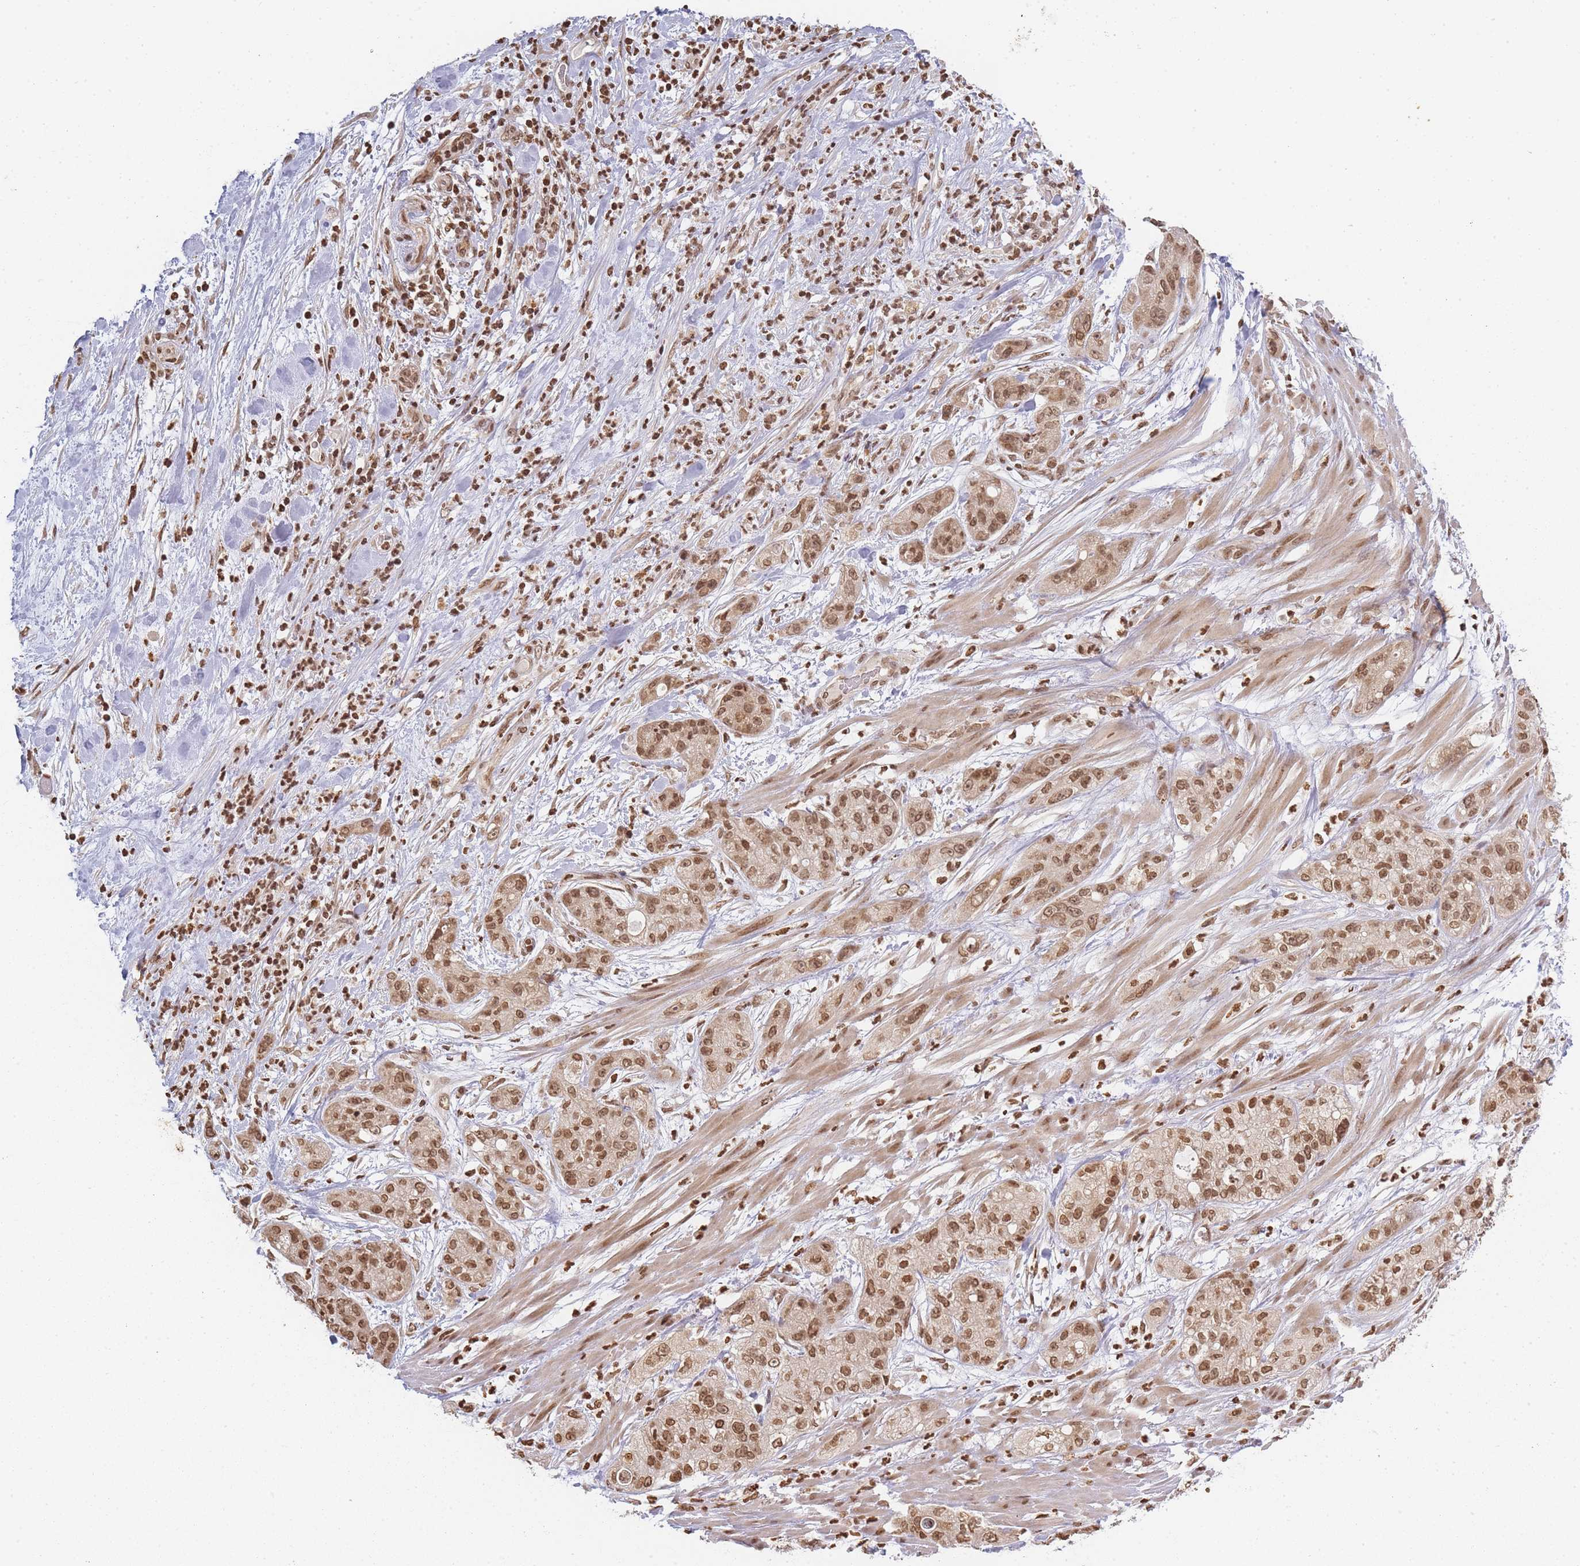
{"staining": {"intensity": "moderate", "quantity": ">75%", "location": "nuclear"}, "tissue": "pancreatic cancer", "cell_type": "Tumor cells", "image_type": "cancer", "snomed": [{"axis": "morphology", "description": "Adenocarcinoma, NOS"}, {"axis": "topography", "description": "Pancreas"}], "caption": "Pancreatic cancer (adenocarcinoma) stained for a protein exhibits moderate nuclear positivity in tumor cells. (brown staining indicates protein expression, while blue staining denotes nuclei).", "gene": "WWTR1", "patient": {"sex": "female", "age": 78}}